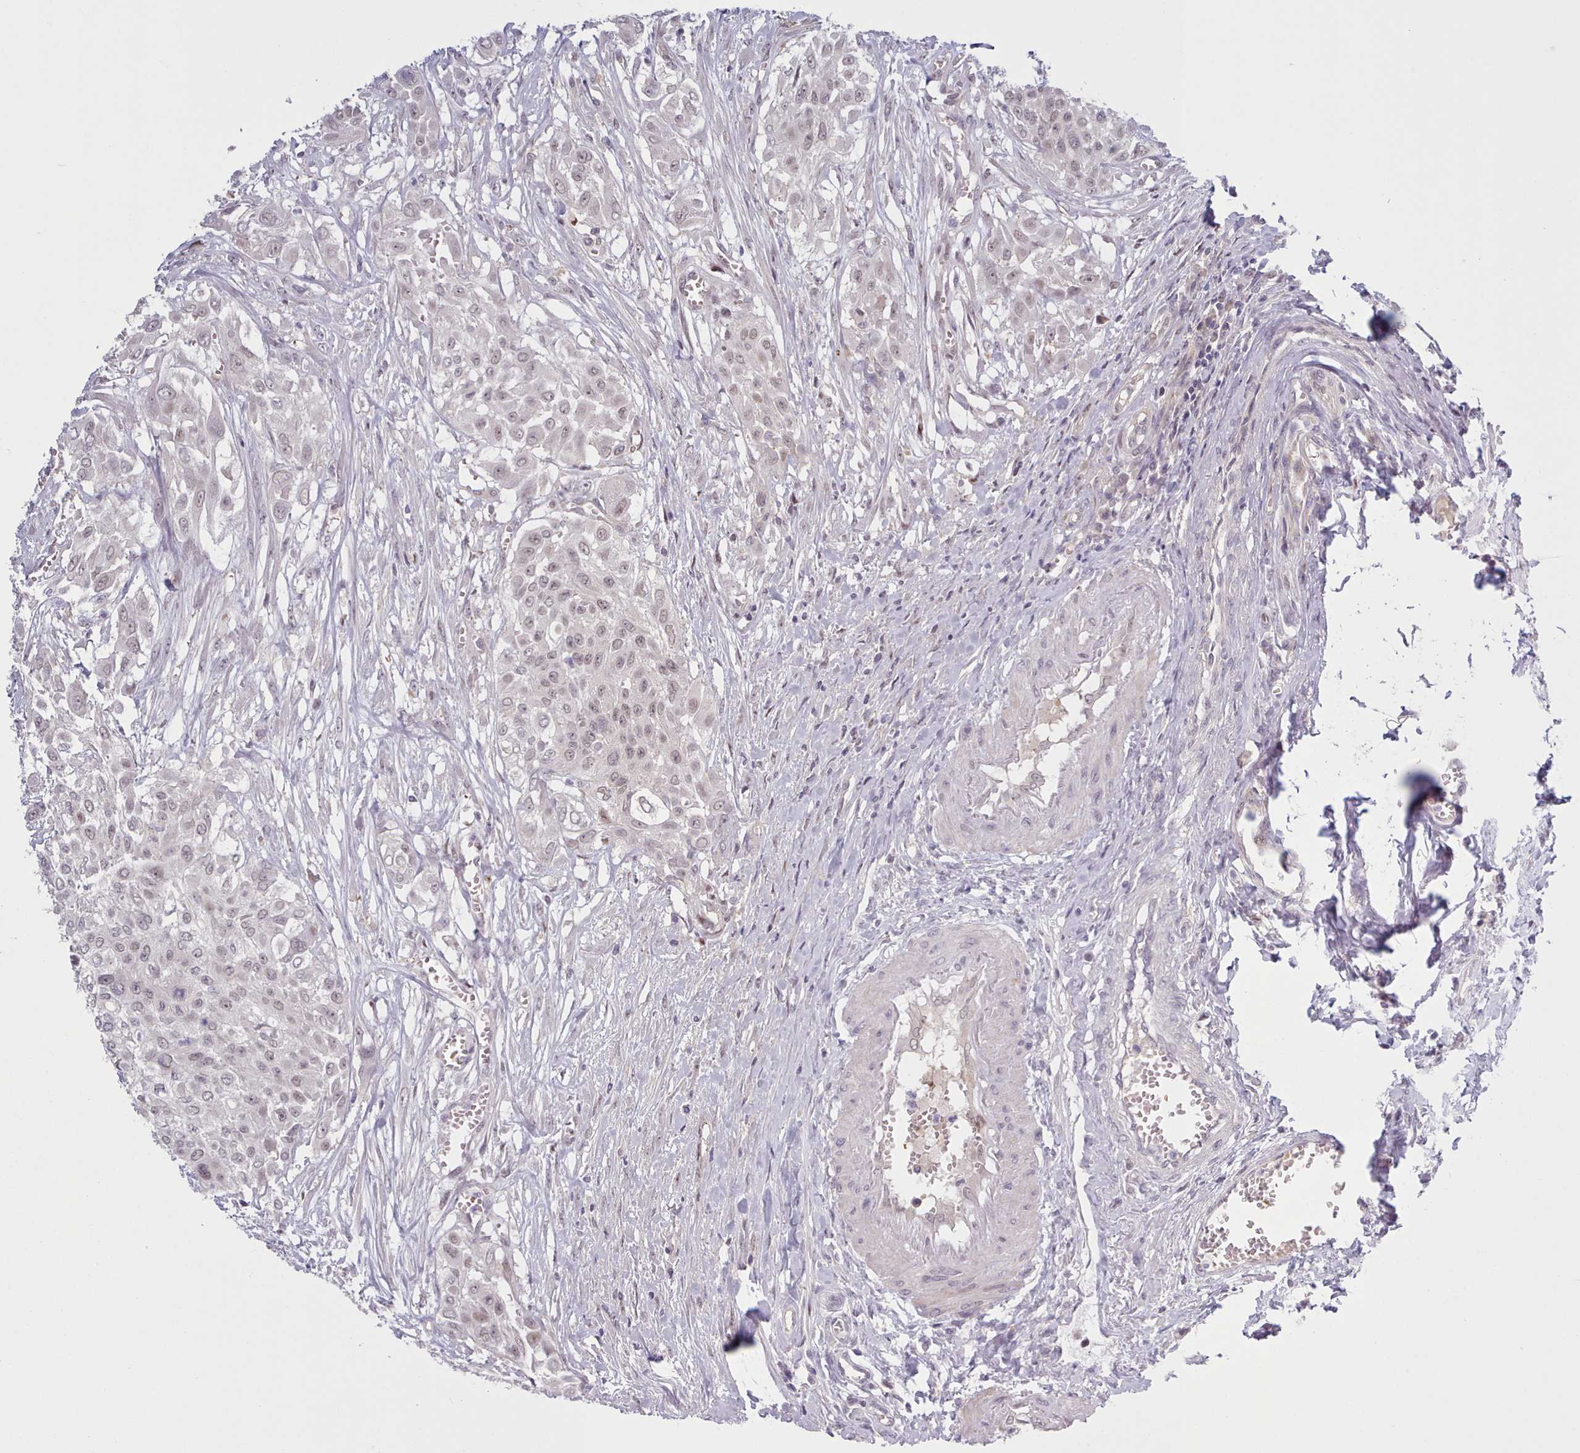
{"staining": {"intensity": "weak", "quantity": "25%-75%", "location": "nuclear"}, "tissue": "urothelial cancer", "cell_type": "Tumor cells", "image_type": "cancer", "snomed": [{"axis": "morphology", "description": "Urothelial carcinoma, High grade"}, {"axis": "topography", "description": "Urinary bladder"}], "caption": "Urothelial carcinoma (high-grade) was stained to show a protein in brown. There is low levels of weak nuclear expression in approximately 25%-75% of tumor cells.", "gene": "KBTBD7", "patient": {"sex": "male", "age": 57}}